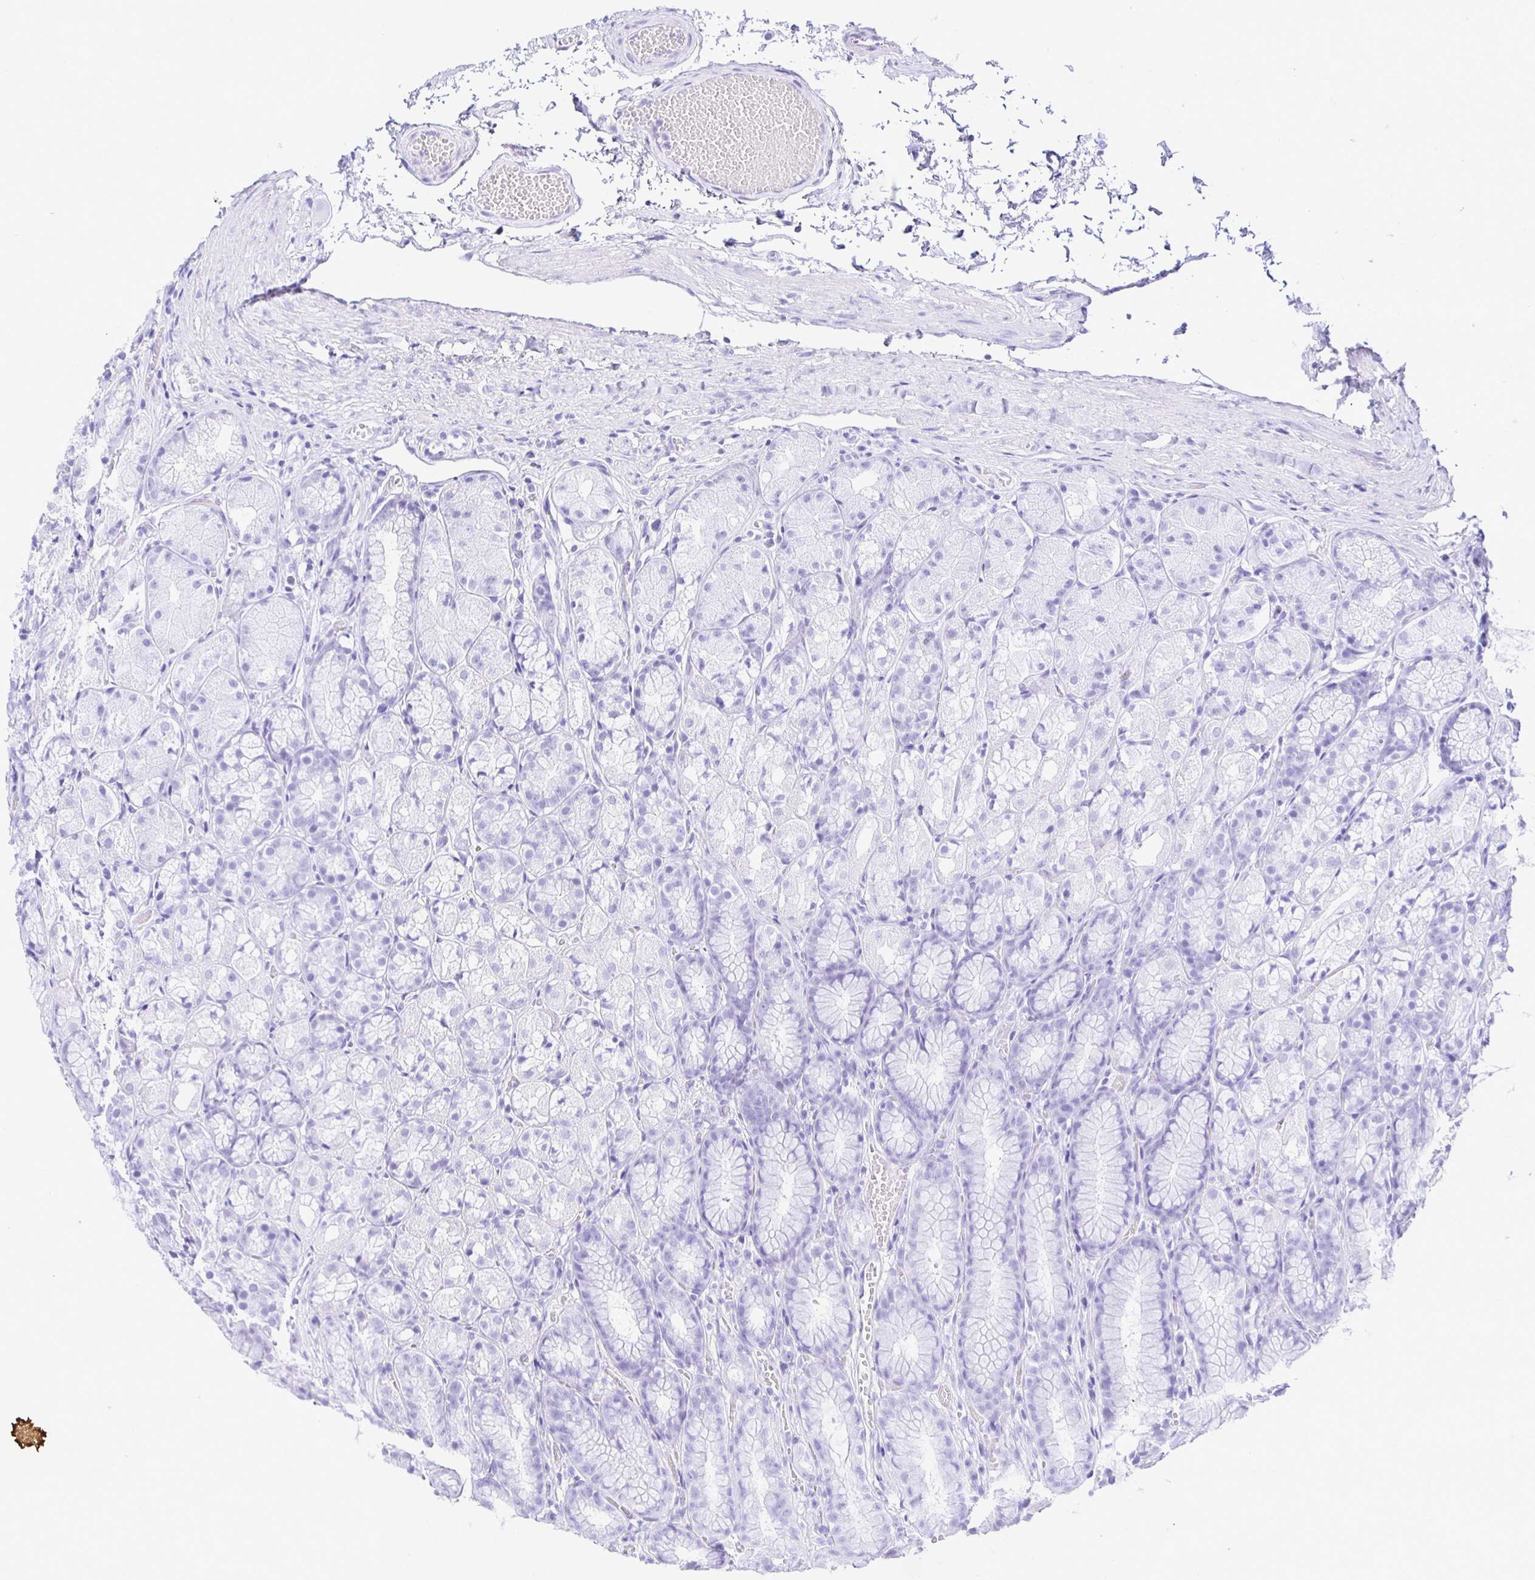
{"staining": {"intensity": "negative", "quantity": "none", "location": "none"}, "tissue": "stomach", "cell_type": "Glandular cells", "image_type": "normal", "snomed": [{"axis": "morphology", "description": "Normal tissue, NOS"}, {"axis": "topography", "description": "Stomach"}], "caption": "Glandular cells show no significant positivity in unremarkable stomach. The staining was performed using DAB to visualize the protein expression in brown, while the nuclei were stained in blue with hematoxylin (Magnification: 20x).", "gene": "TAF1D", "patient": {"sex": "male", "age": 70}}